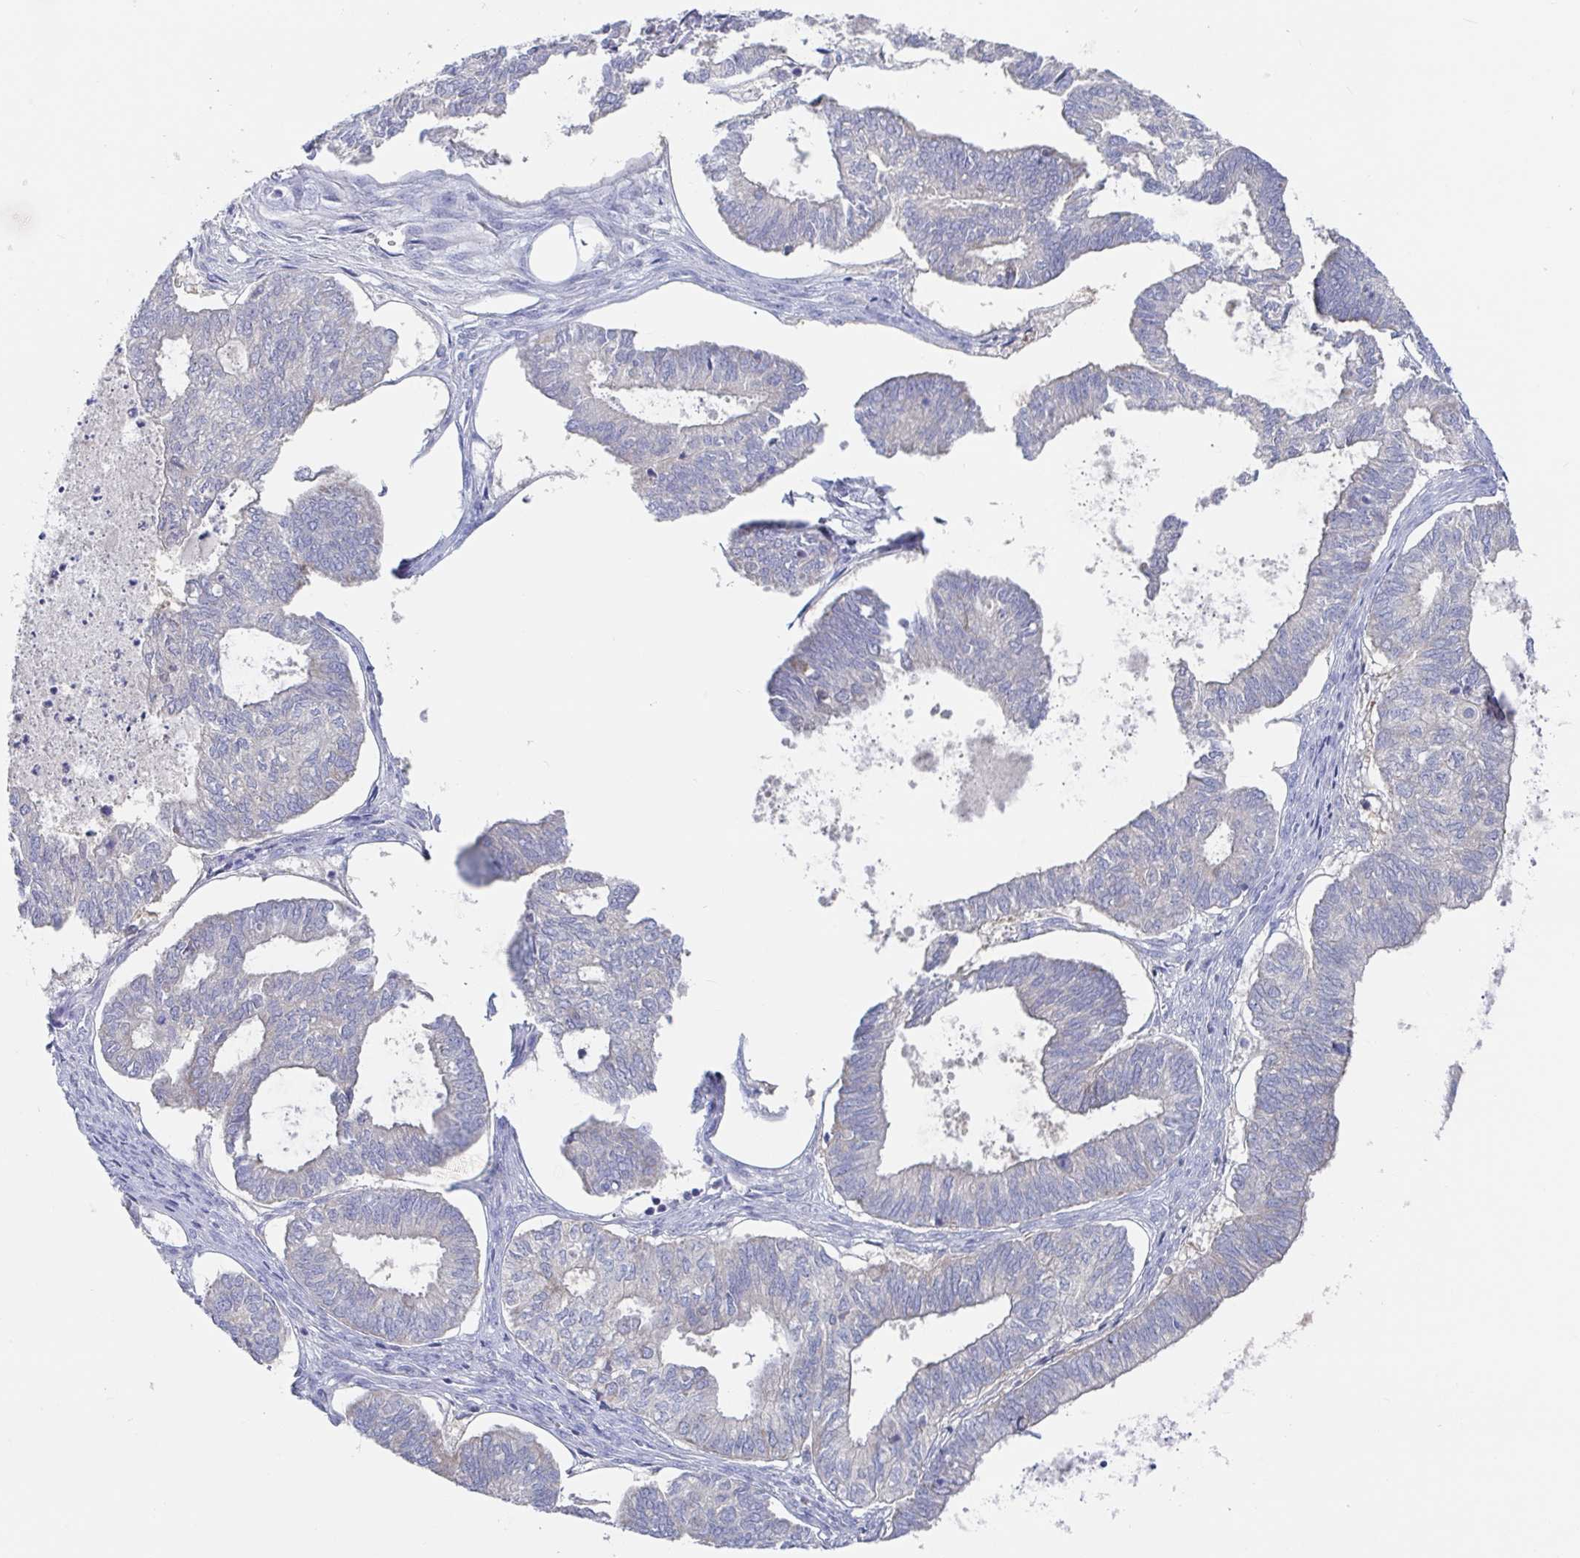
{"staining": {"intensity": "negative", "quantity": "none", "location": "none"}, "tissue": "ovarian cancer", "cell_type": "Tumor cells", "image_type": "cancer", "snomed": [{"axis": "morphology", "description": "Carcinoma, endometroid"}, {"axis": "topography", "description": "Ovary"}], "caption": "A histopathology image of ovarian cancer stained for a protein shows no brown staining in tumor cells.", "gene": "GPR148", "patient": {"sex": "female", "age": 64}}